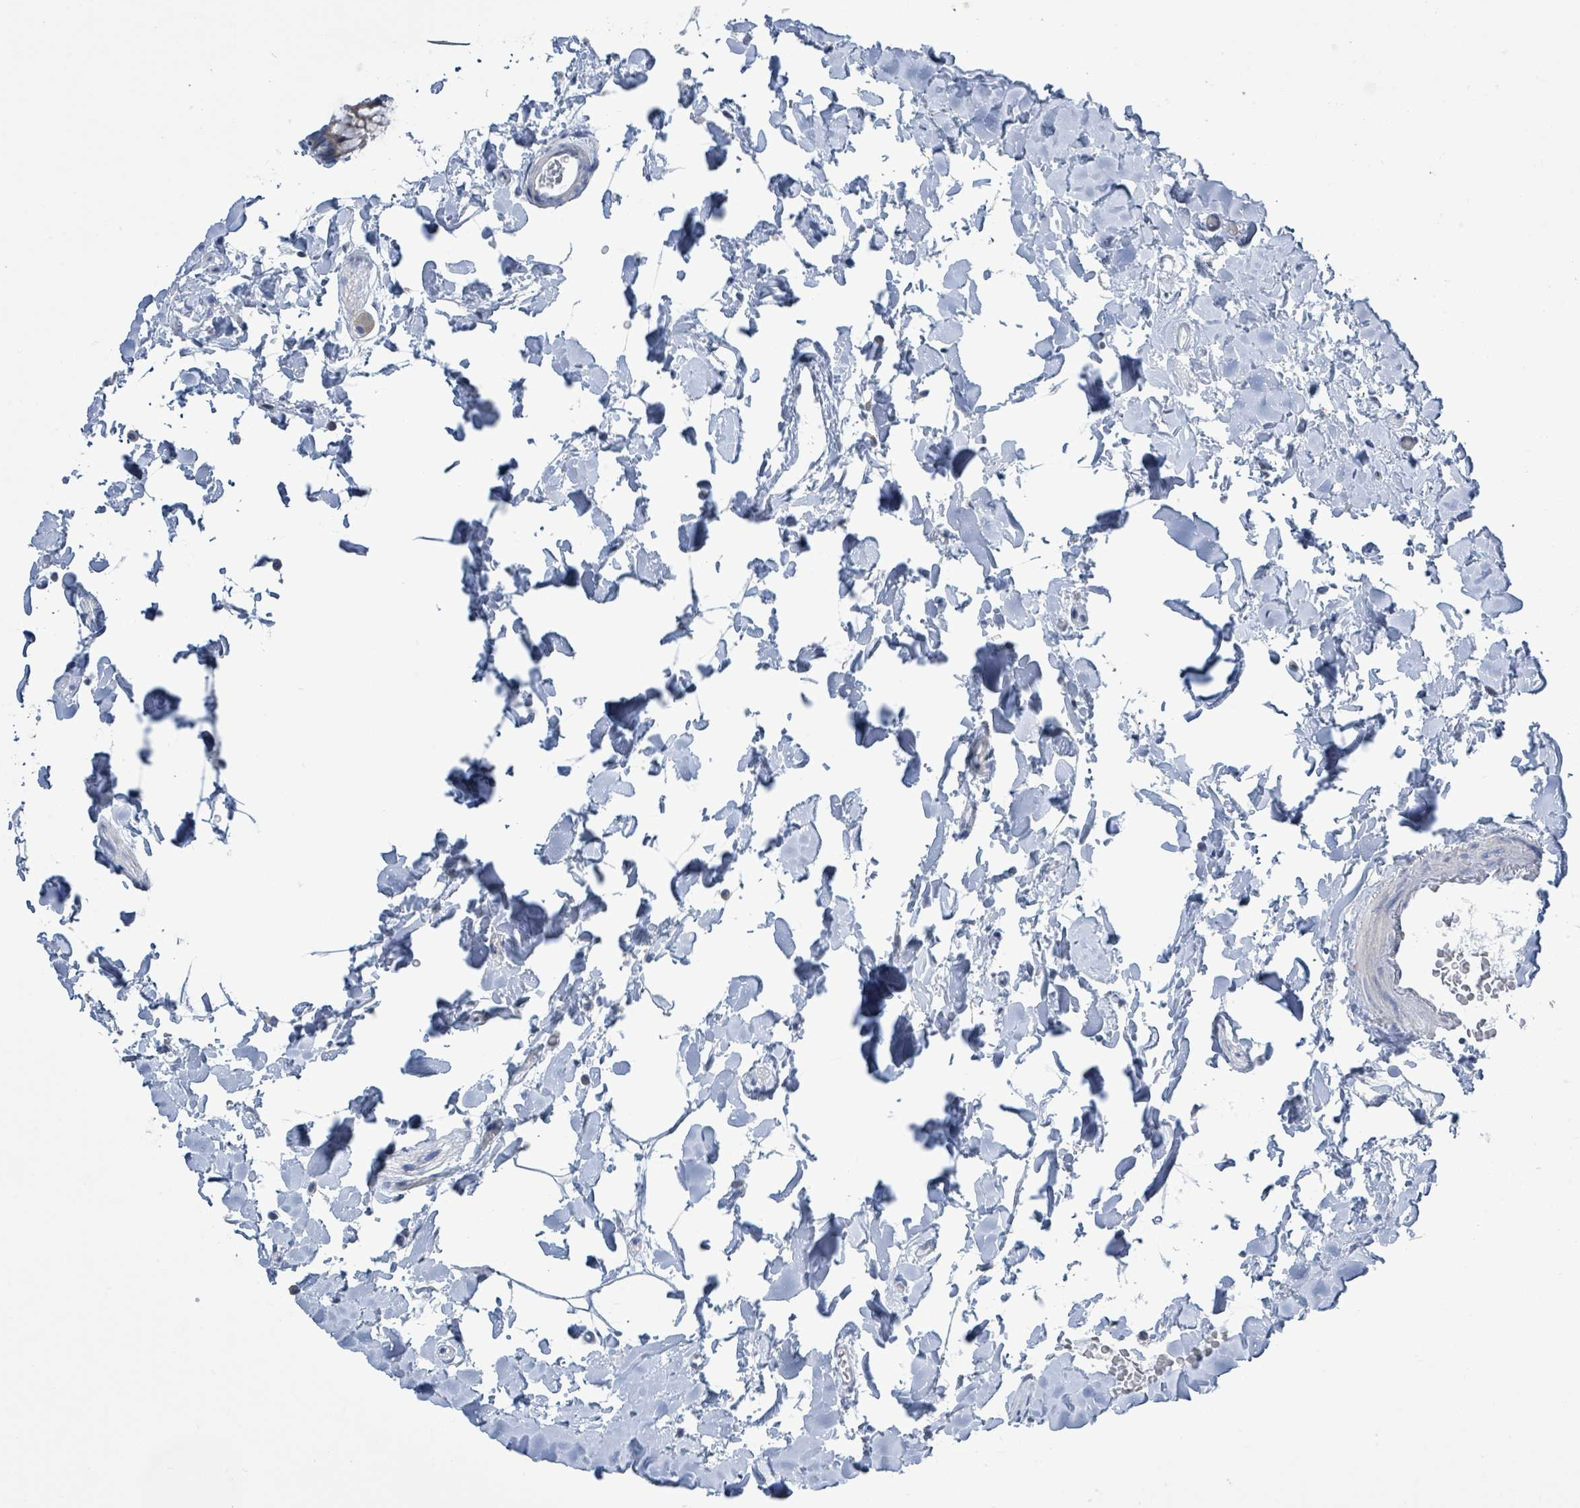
{"staining": {"intensity": "negative", "quantity": "none", "location": "none"}, "tissue": "colon", "cell_type": "Endothelial cells", "image_type": "normal", "snomed": [{"axis": "morphology", "description": "Normal tissue, NOS"}, {"axis": "topography", "description": "Colon"}], "caption": "Immunohistochemistry (IHC) histopathology image of normal colon: colon stained with DAB demonstrates no significant protein positivity in endothelial cells. (IHC, brightfield microscopy, high magnification).", "gene": "DGKZ", "patient": {"sex": "male", "age": 75}}